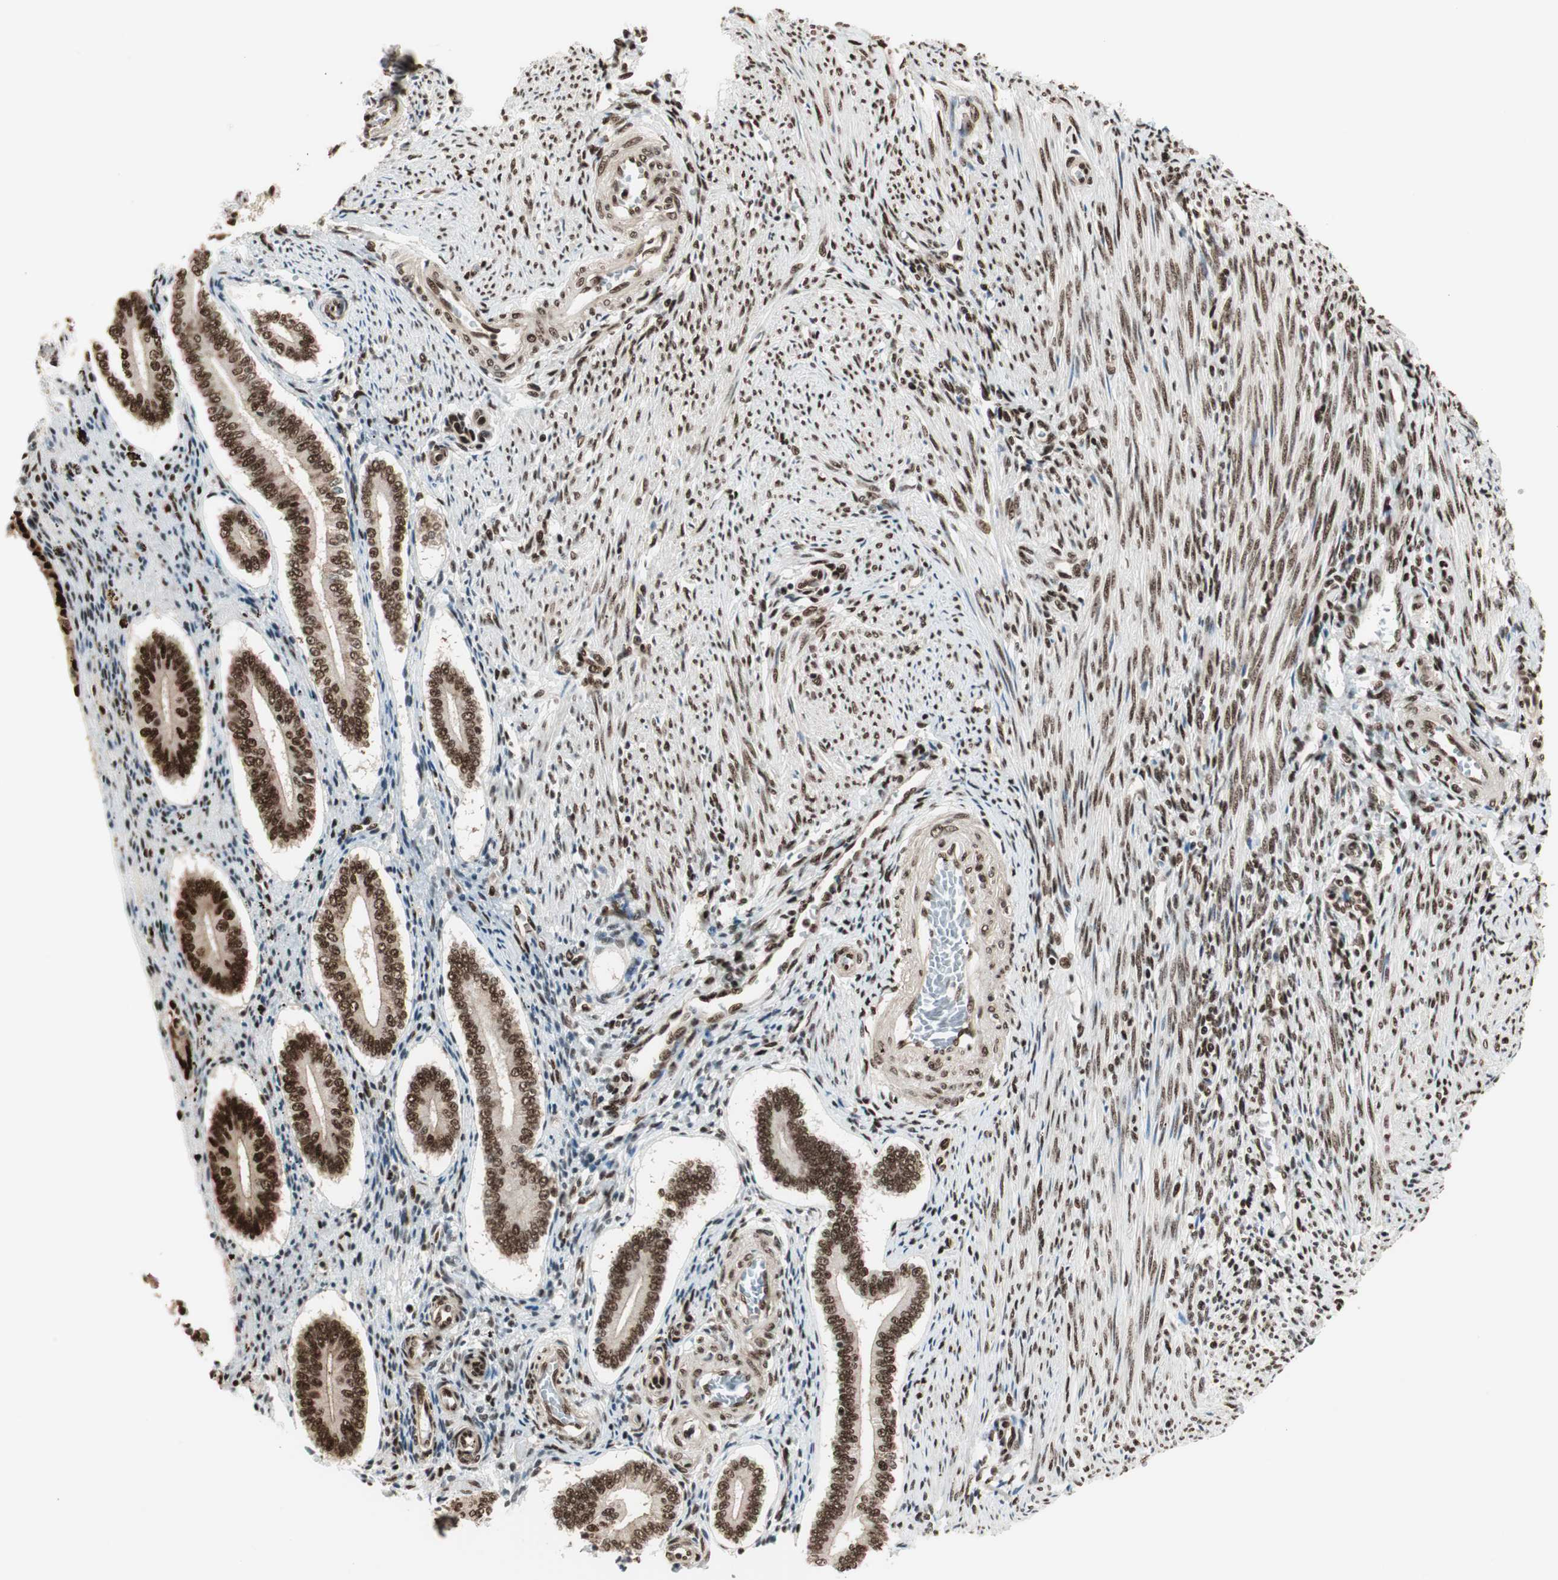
{"staining": {"intensity": "strong", "quantity": ">75%", "location": "nuclear"}, "tissue": "endometrium", "cell_type": "Cells in endometrial stroma", "image_type": "normal", "snomed": [{"axis": "morphology", "description": "Normal tissue, NOS"}, {"axis": "topography", "description": "Endometrium"}], "caption": "The immunohistochemical stain shows strong nuclear positivity in cells in endometrial stroma of unremarkable endometrium.", "gene": "HEXIM1", "patient": {"sex": "female", "age": 42}}